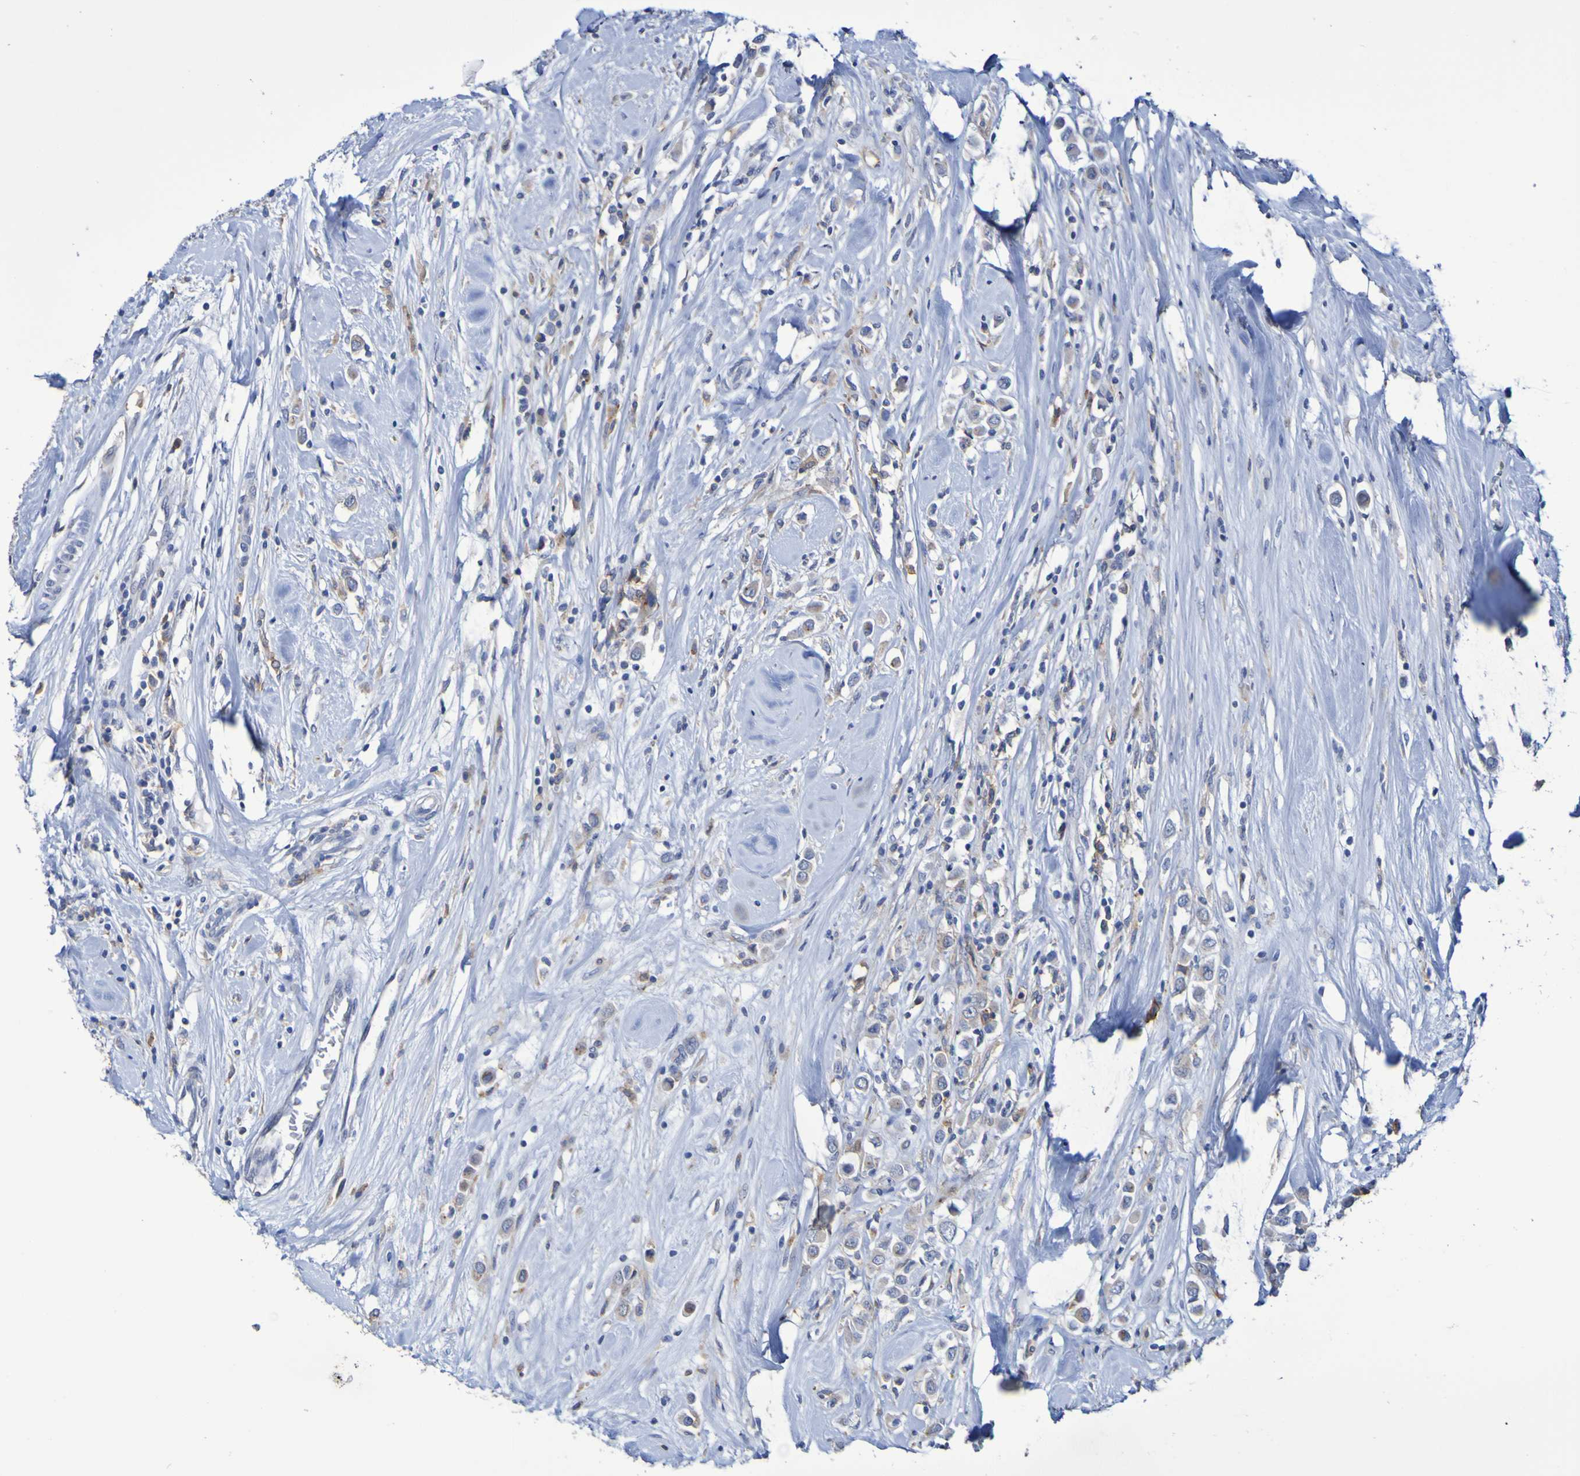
{"staining": {"intensity": "weak", "quantity": "<25%", "location": "cytoplasmic/membranous"}, "tissue": "breast cancer", "cell_type": "Tumor cells", "image_type": "cancer", "snomed": [{"axis": "morphology", "description": "Duct carcinoma"}, {"axis": "topography", "description": "Breast"}], "caption": "An IHC photomicrograph of breast cancer (invasive ductal carcinoma) is shown. There is no staining in tumor cells of breast cancer (invasive ductal carcinoma).", "gene": "SLC3A2", "patient": {"sex": "female", "age": 61}}